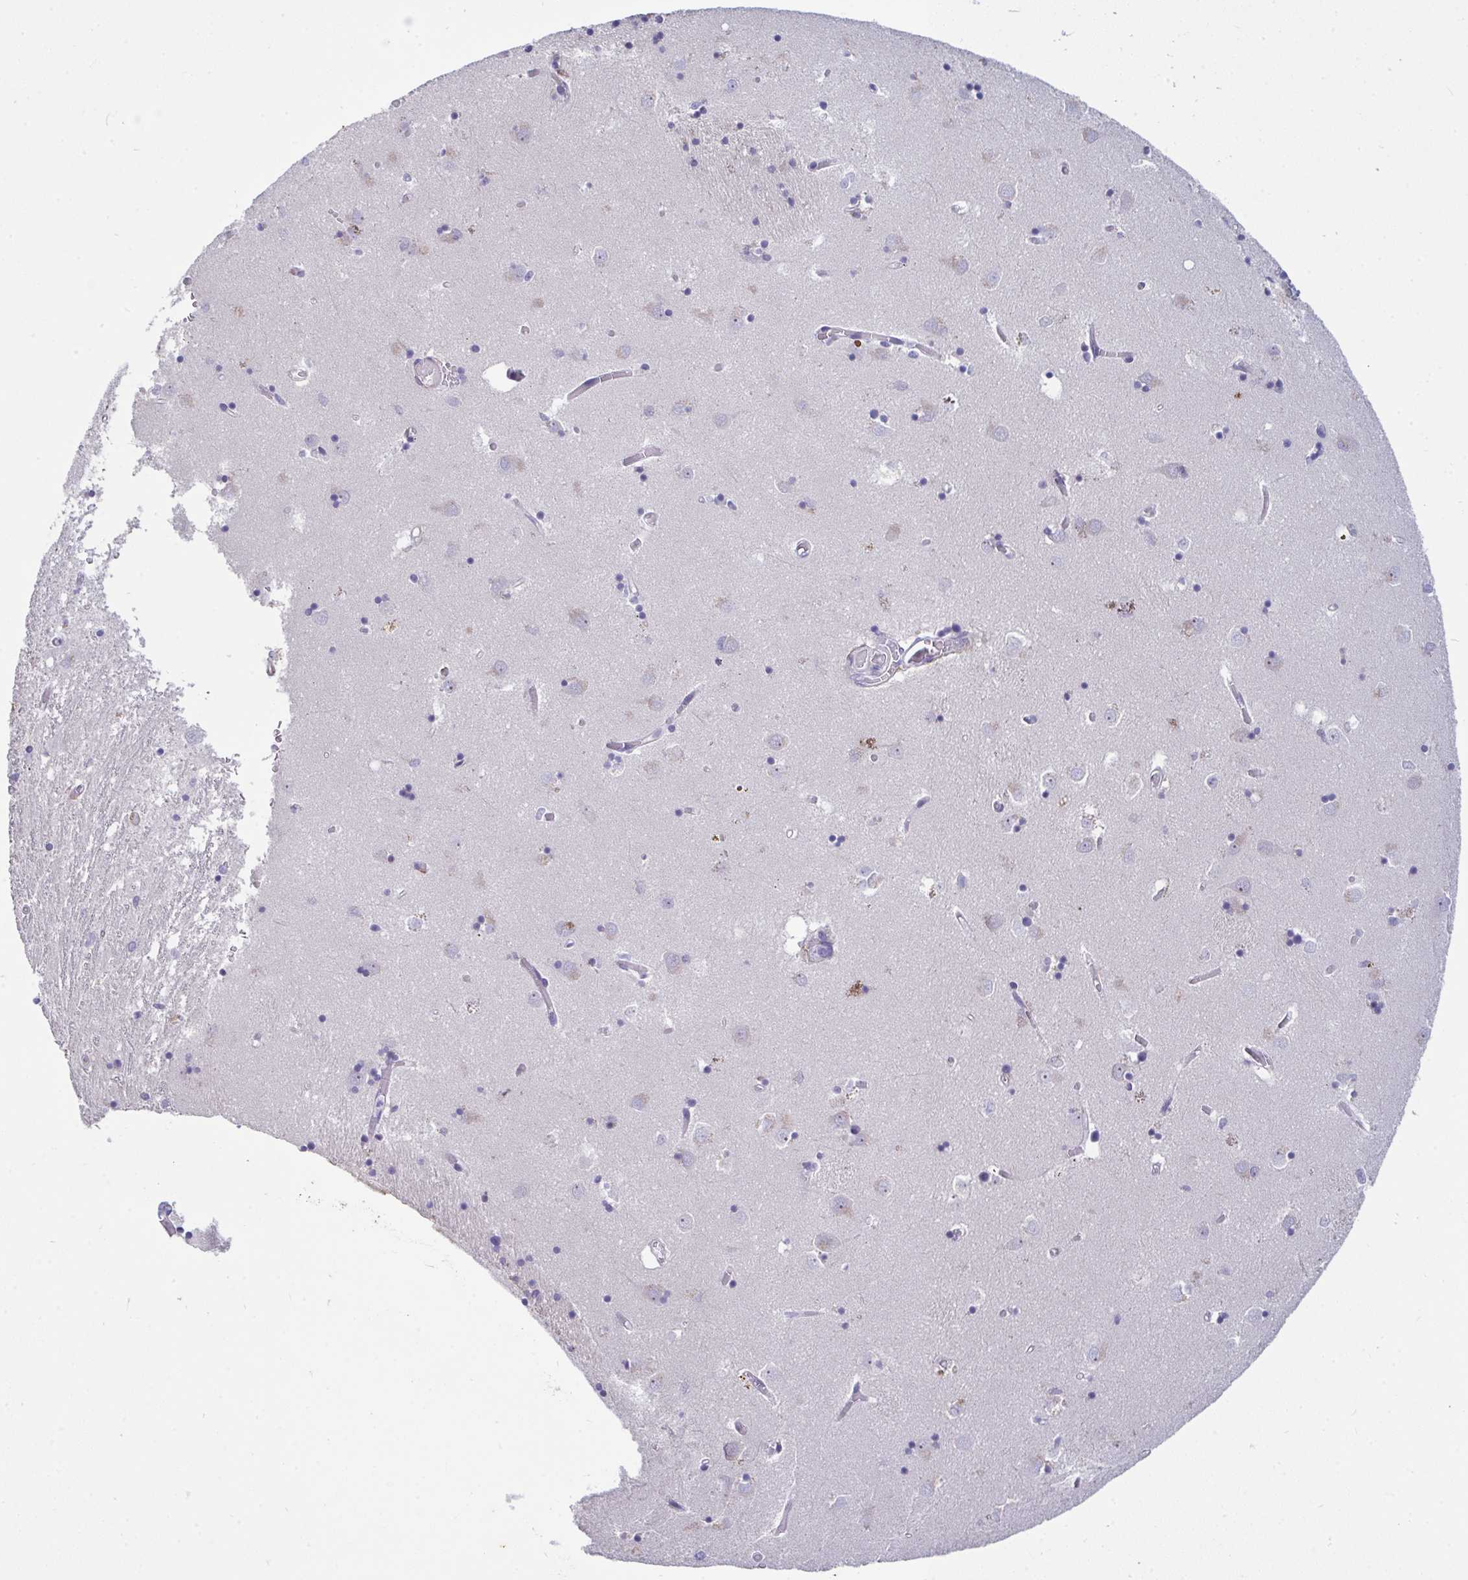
{"staining": {"intensity": "moderate", "quantity": "<25%", "location": "cytoplasmic/membranous"}, "tissue": "caudate", "cell_type": "Glial cells", "image_type": "normal", "snomed": [{"axis": "morphology", "description": "Normal tissue, NOS"}, {"axis": "topography", "description": "Lateral ventricle wall"}], "caption": "Immunohistochemical staining of benign caudate demonstrates low levels of moderate cytoplasmic/membranous positivity in about <25% of glial cells. (DAB = brown stain, brightfield microscopy at high magnification).", "gene": "LHFPL6", "patient": {"sex": "male", "age": 70}}